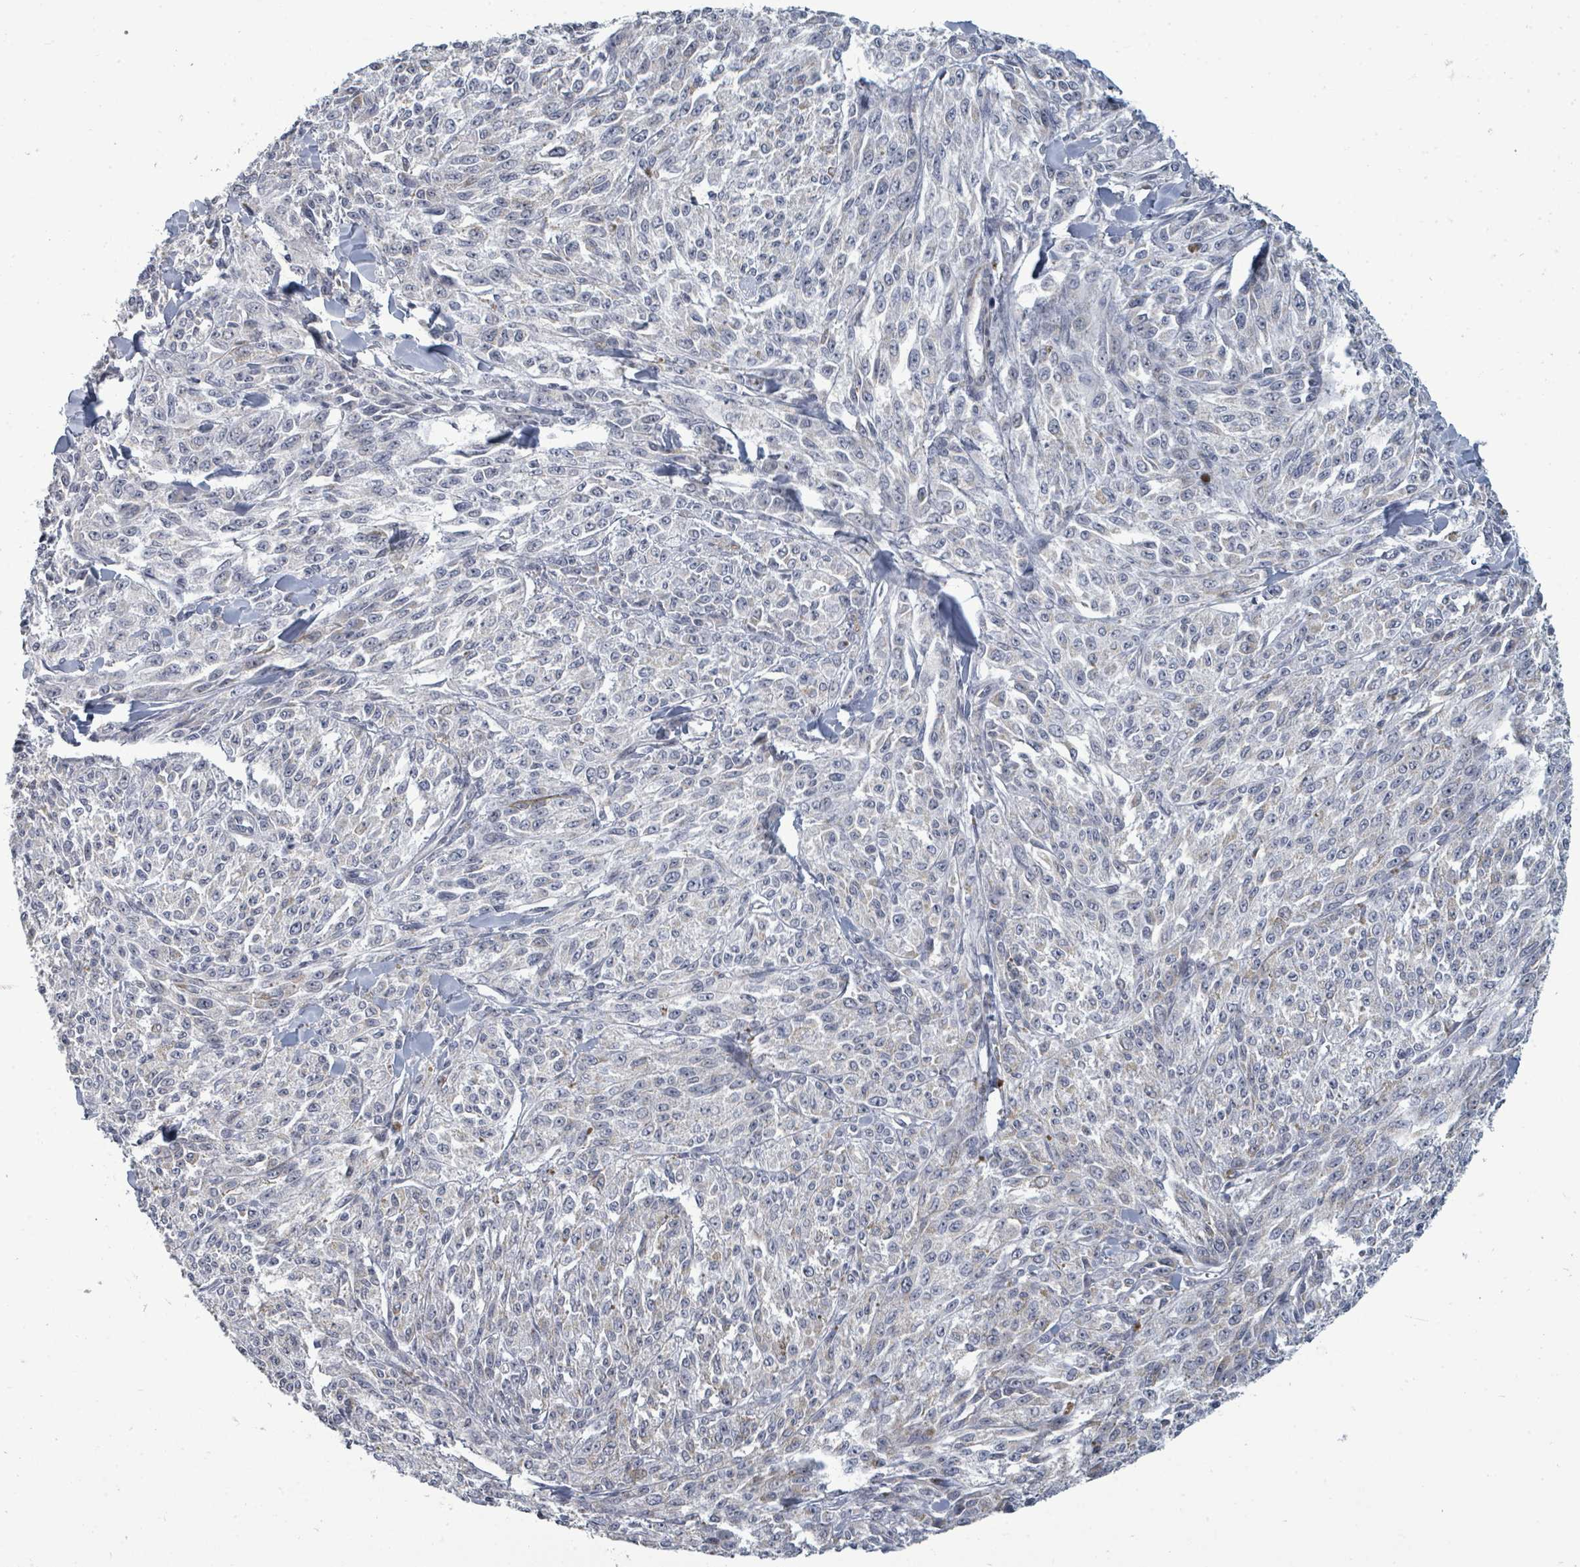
{"staining": {"intensity": "negative", "quantity": "none", "location": "none"}, "tissue": "melanoma", "cell_type": "Tumor cells", "image_type": "cancer", "snomed": [{"axis": "morphology", "description": "Malignant melanoma, NOS"}, {"axis": "topography", "description": "Skin"}], "caption": "The immunohistochemistry histopathology image has no significant staining in tumor cells of malignant melanoma tissue.", "gene": "PTPN20", "patient": {"sex": "female", "age": 52}}